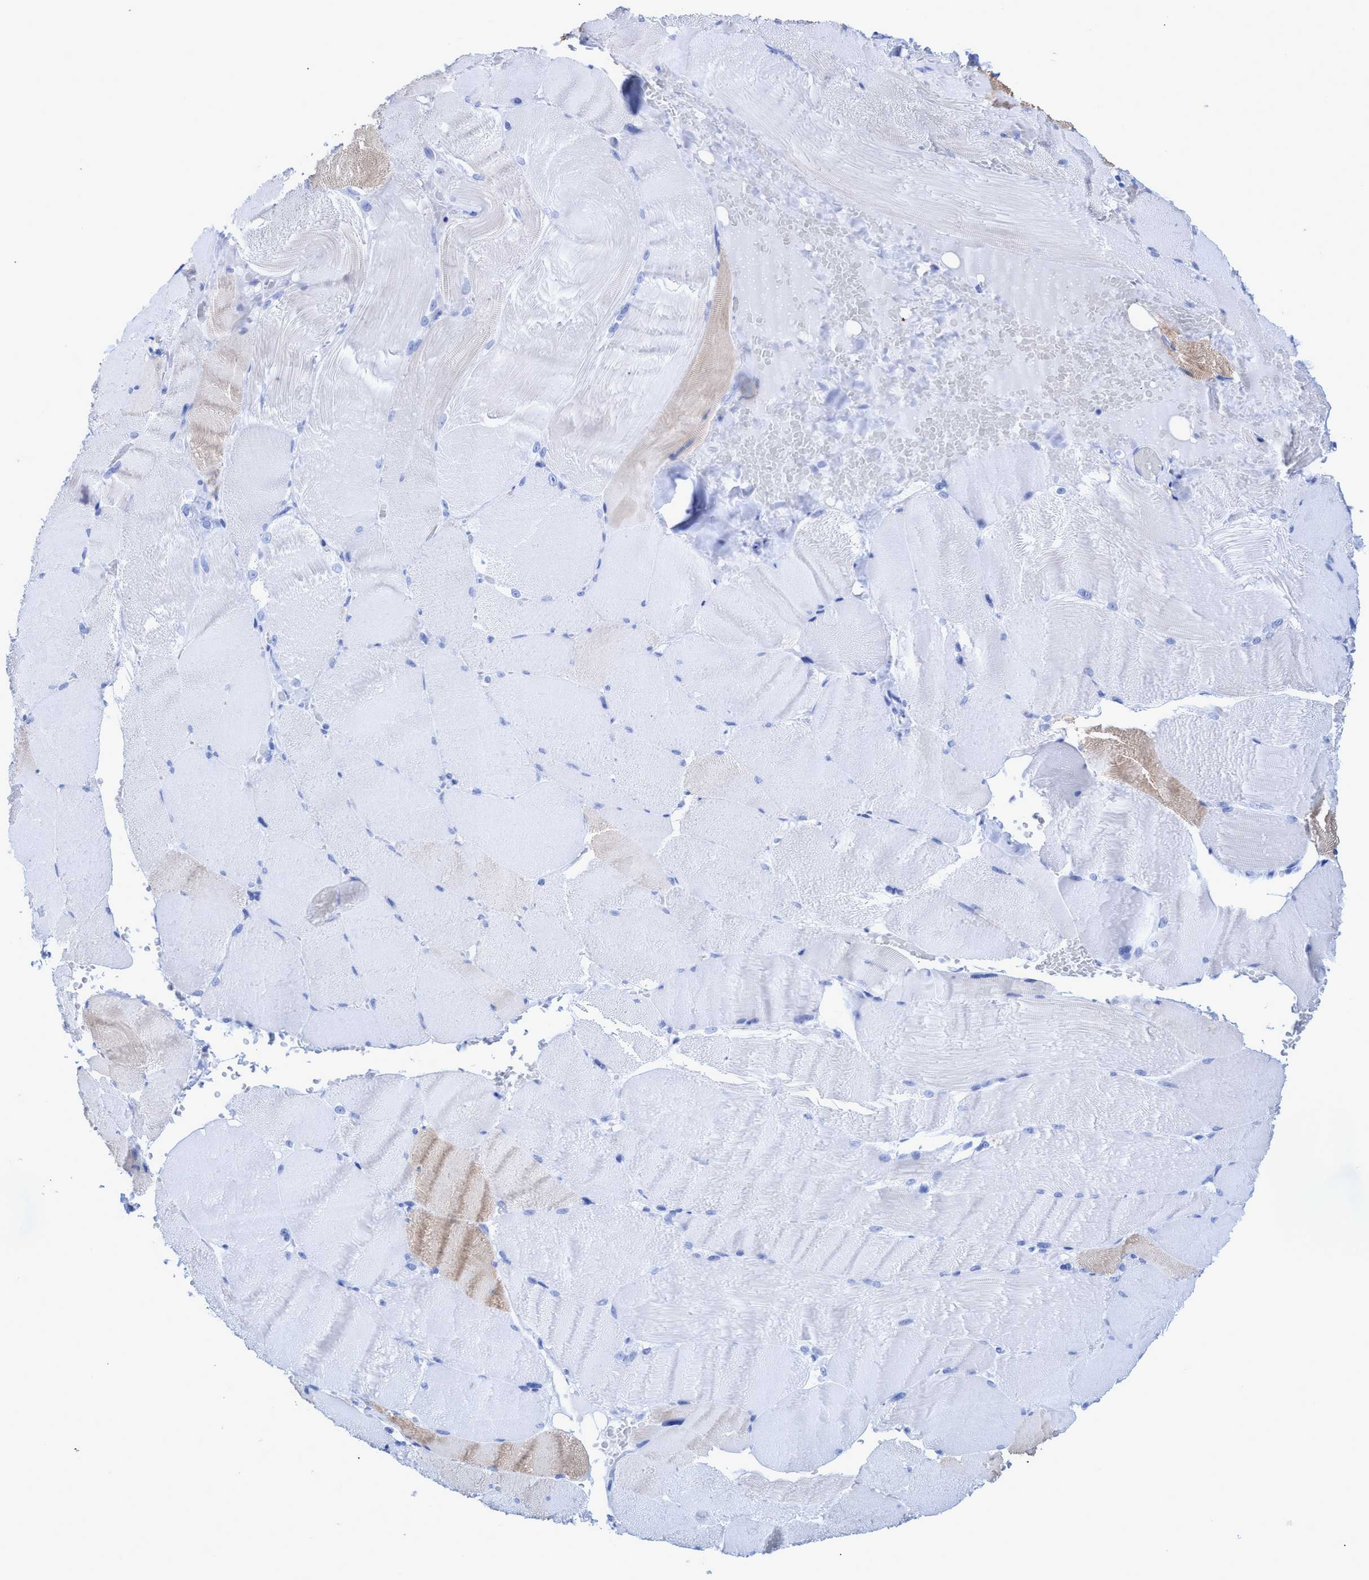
{"staining": {"intensity": "weak", "quantity": "<25%", "location": "cytoplasmic/membranous"}, "tissue": "skeletal muscle", "cell_type": "Myocytes", "image_type": "normal", "snomed": [{"axis": "morphology", "description": "Normal tissue, NOS"}, {"axis": "topography", "description": "Skin"}, {"axis": "topography", "description": "Skeletal muscle"}], "caption": "Myocytes are negative for protein expression in normal human skeletal muscle. The staining was performed using DAB (3,3'-diaminobenzidine) to visualize the protein expression in brown, while the nuclei were stained in blue with hematoxylin (Magnification: 20x).", "gene": "INSL6", "patient": {"sex": "male", "age": 83}}